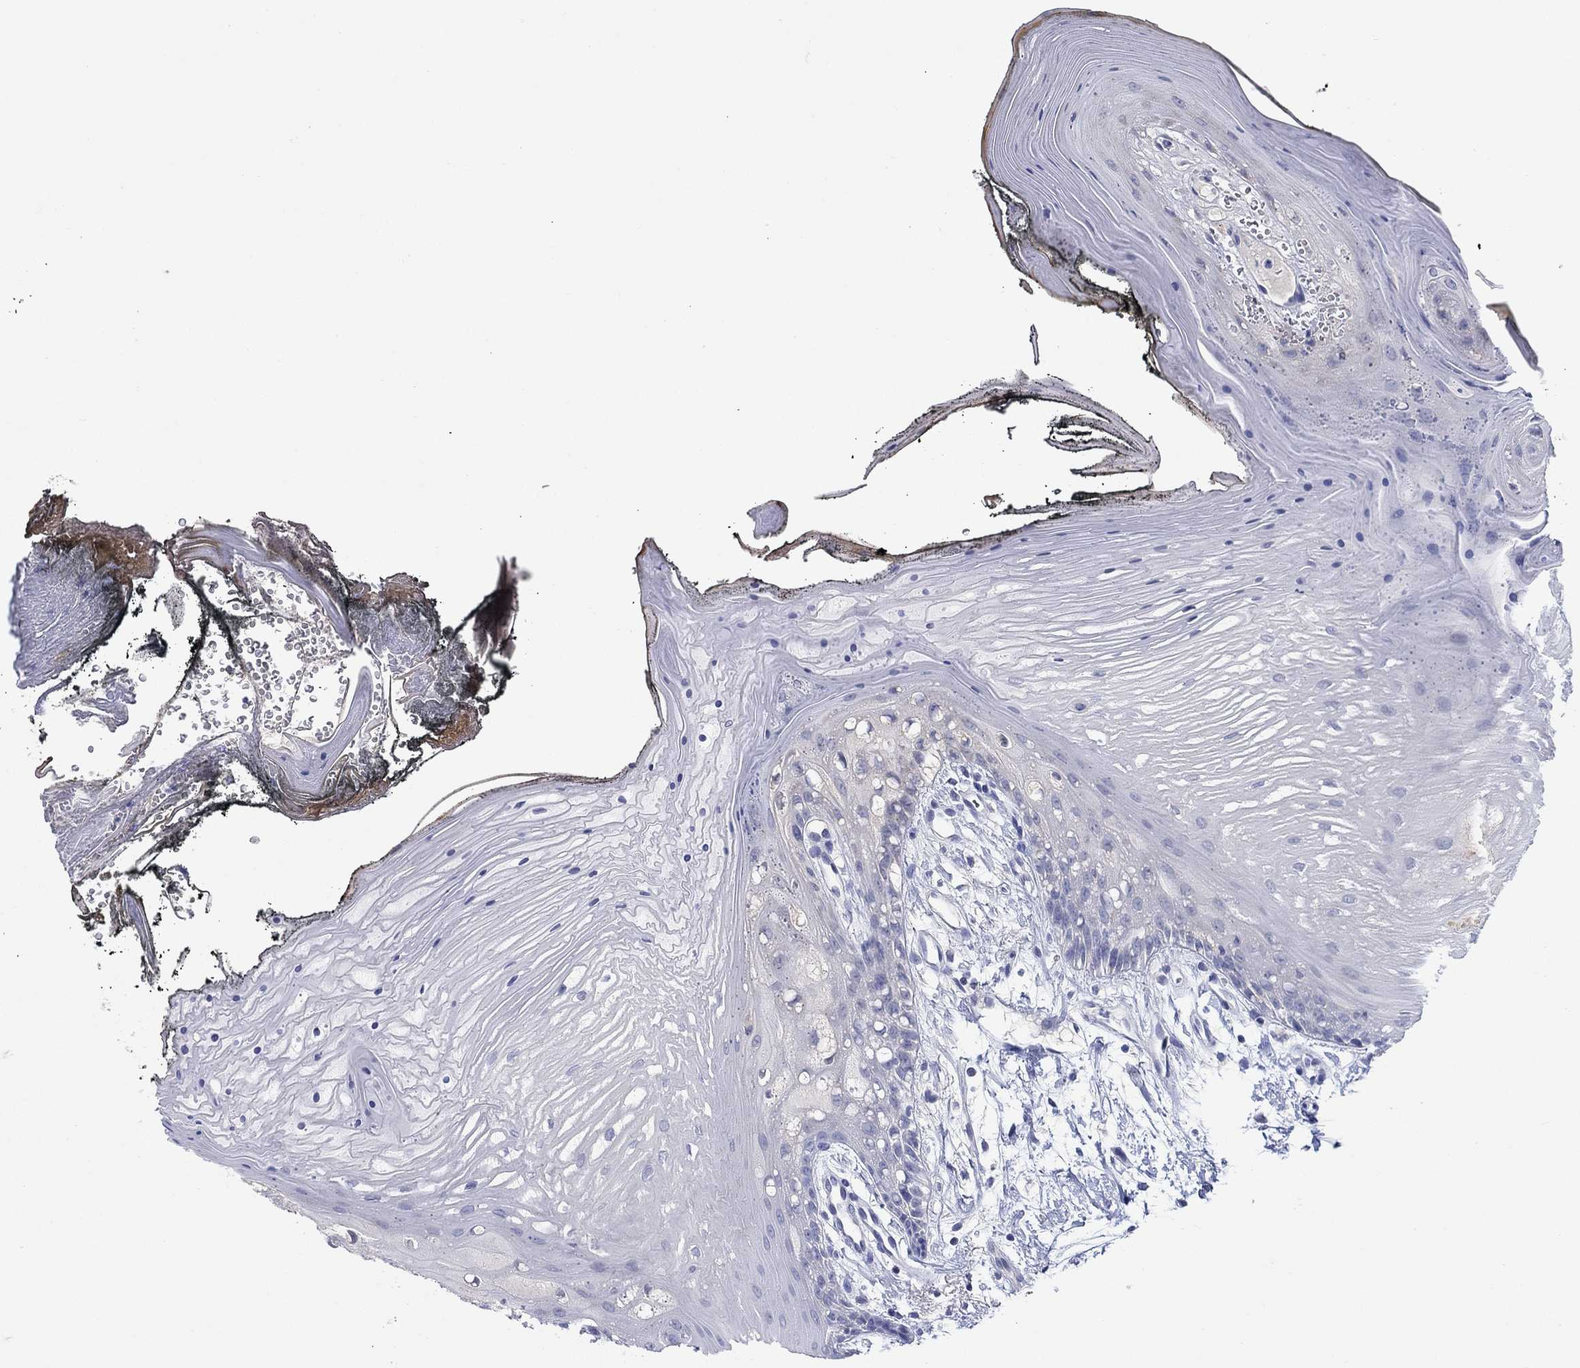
{"staining": {"intensity": "negative", "quantity": "none", "location": "none"}, "tissue": "oral mucosa", "cell_type": "Squamous epithelial cells", "image_type": "normal", "snomed": [{"axis": "morphology", "description": "Normal tissue, NOS"}, {"axis": "morphology", "description": "Squamous cell carcinoma, NOS"}, {"axis": "topography", "description": "Oral tissue"}, {"axis": "topography", "description": "Head-Neck"}], "caption": "DAB immunohistochemical staining of unremarkable oral mucosa exhibits no significant expression in squamous epithelial cells.", "gene": "CLVS1", "patient": {"sex": "male", "age": 65}}